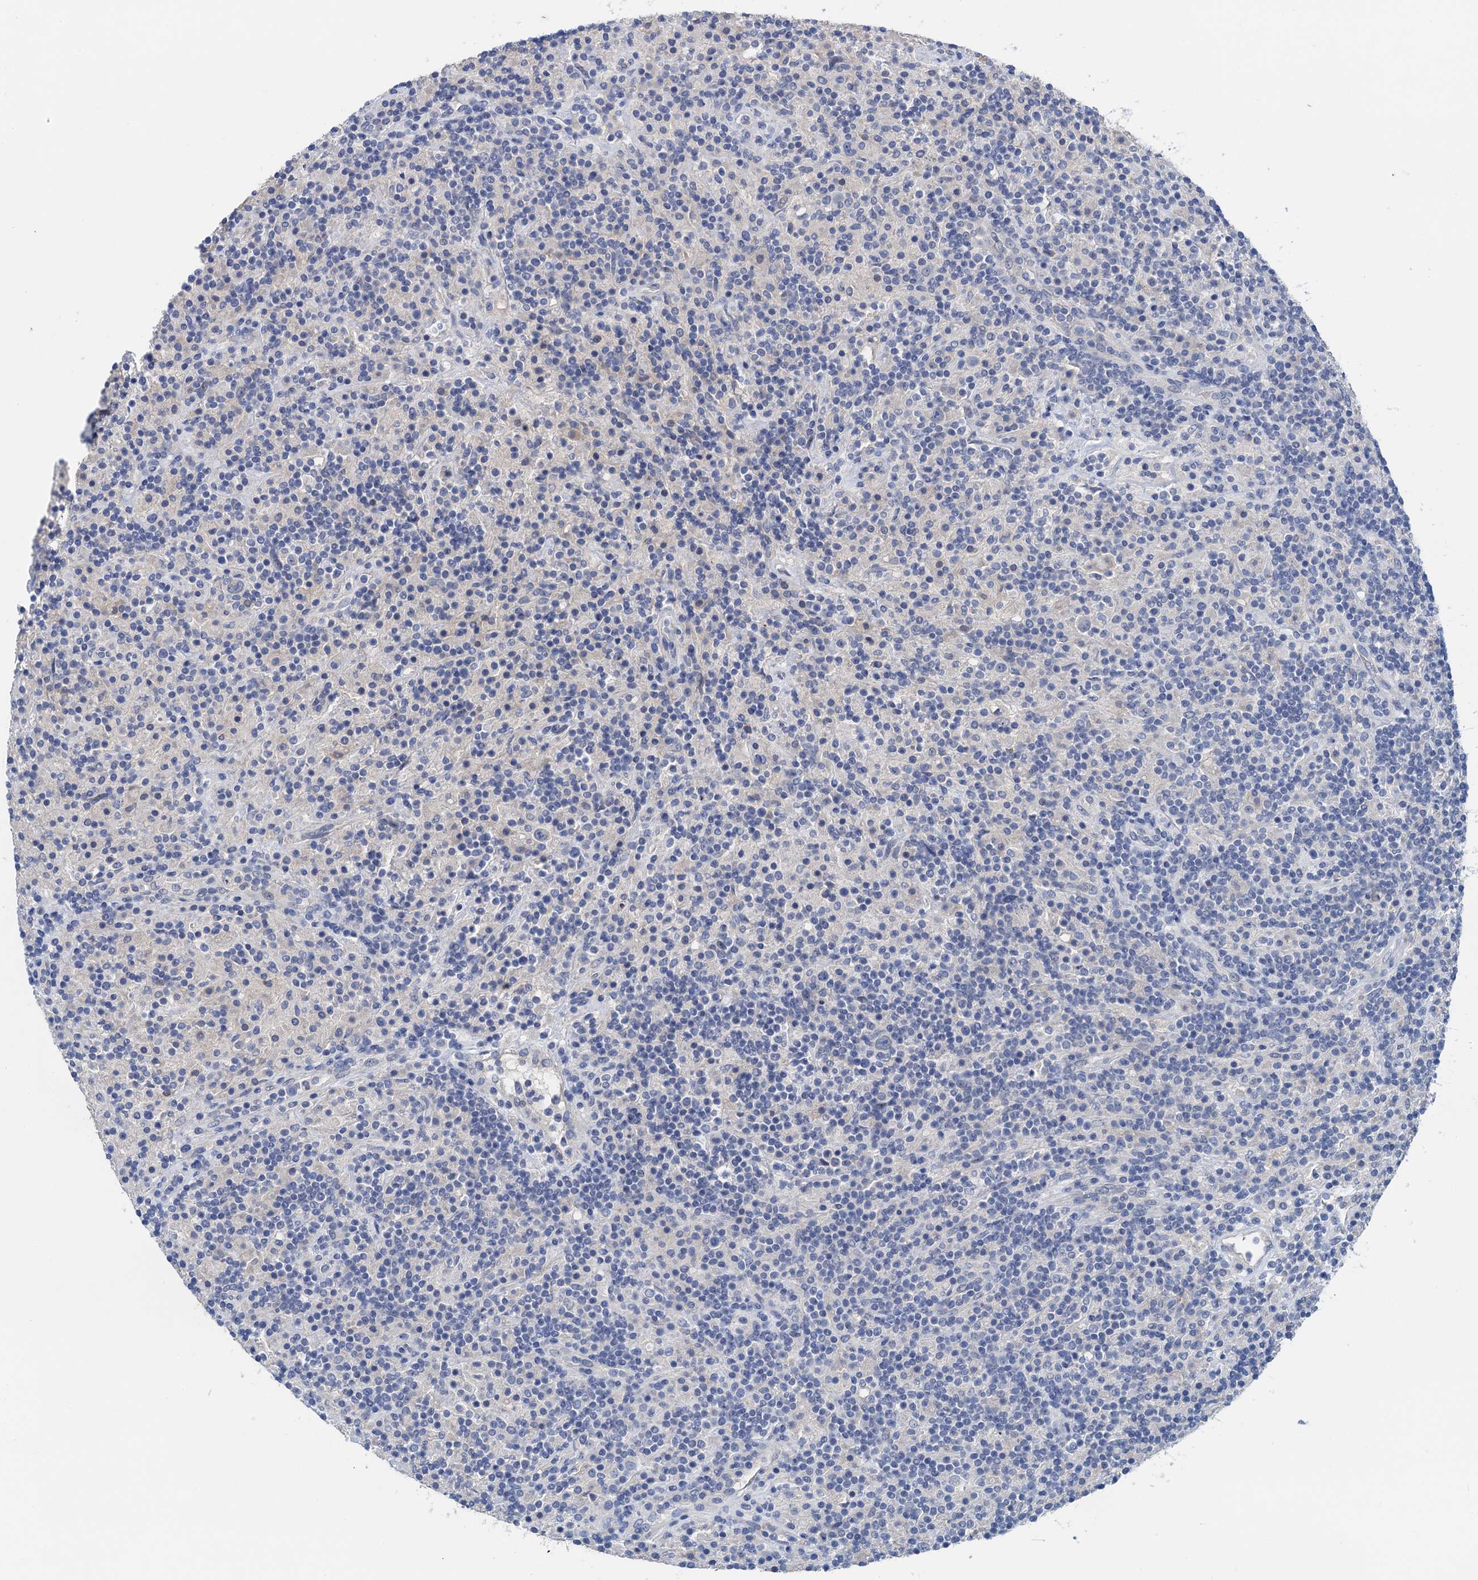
{"staining": {"intensity": "negative", "quantity": "none", "location": "none"}, "tissue": "lymphoma", "cell_type": "Tumor cells", "image_type": "cancer", "snomed": [{"axis": "morphology", "description": "Hodgkin's disease, NOS"}, {"axis": "topography", "description": "Lymph node"}], "caption": "This is an IHC histopathology image of human lymphoma. There is no expression in tumor cells.", "gene": "TMEM39B", "patient": {"sex": "male", "age": 70}}